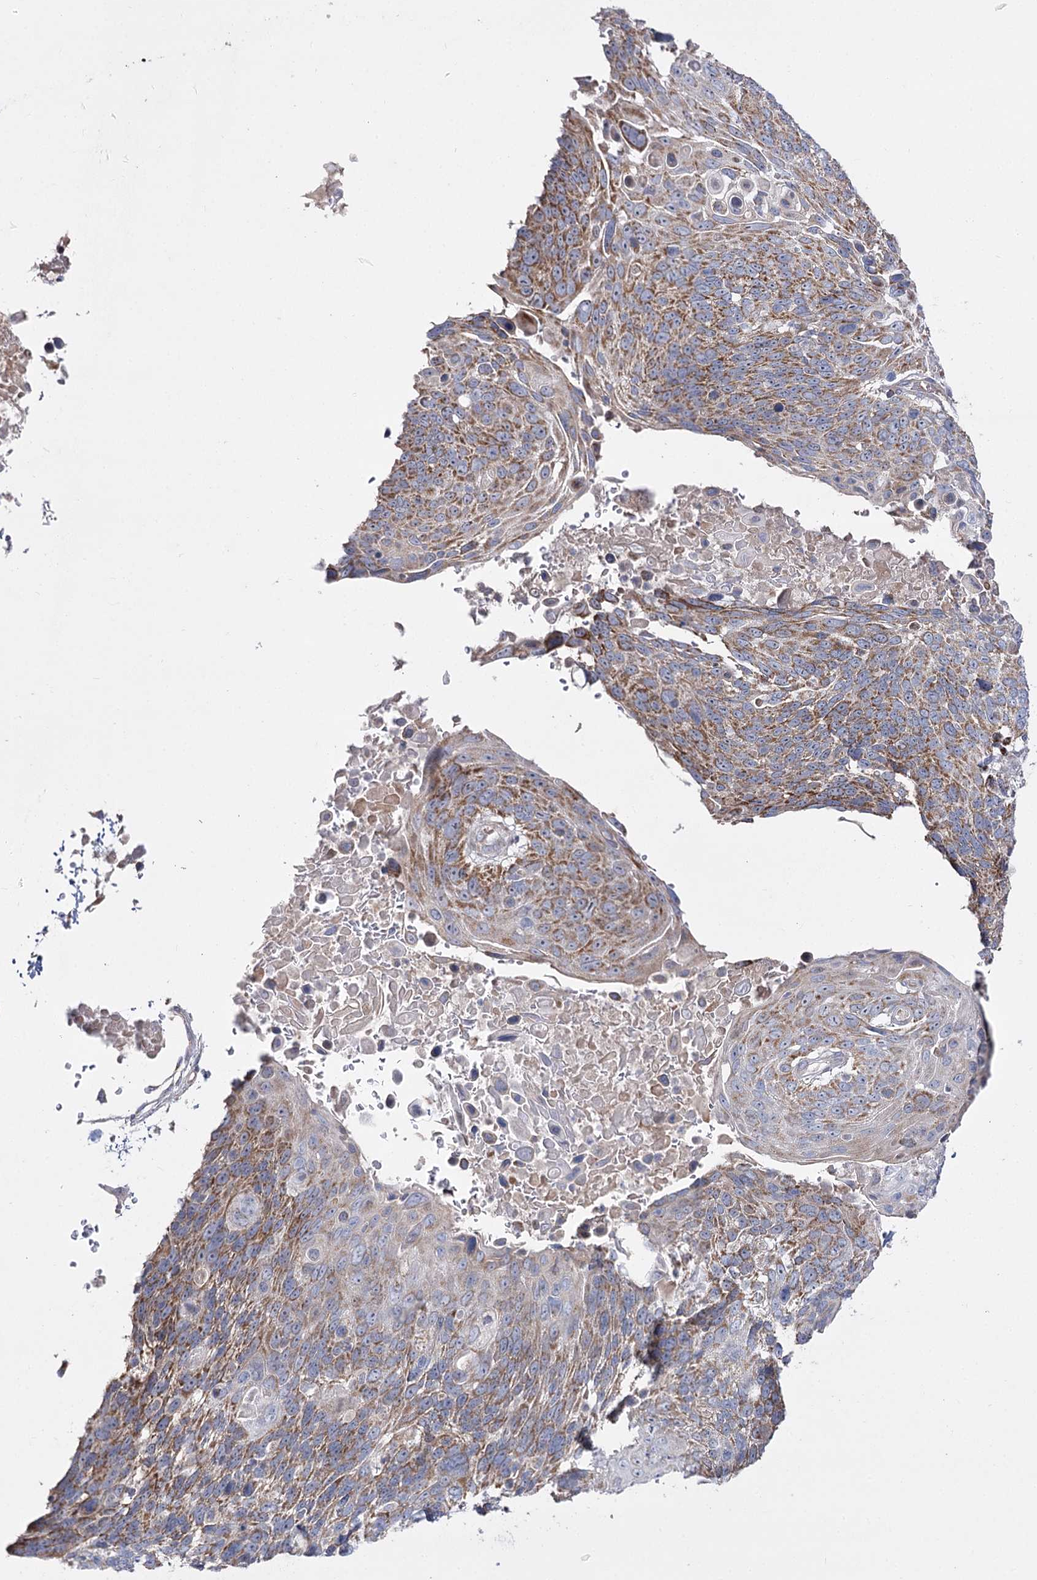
{"staining": {"intensity": "moderate", "quantity": ">75%", "location": "cytoplasmic/membranous"}, "tissue": "lung cancer", "cell_type": "Tumor cells", "image_type": "cancer", "snomed": [{"axis": "morphology", "description": "Squamous cell carcinoma, NOS"}, {"axis": "topography", "description": "Lung"}], "caption": "A photomicrograph of lung cancer (squamous cell carcinoma) stained for a protein exhibits moderate cytoplasmic/membranous brown staining in tumor cells.", "gene": "NADK2", "patient": {"sex": "male", "age": 66}}